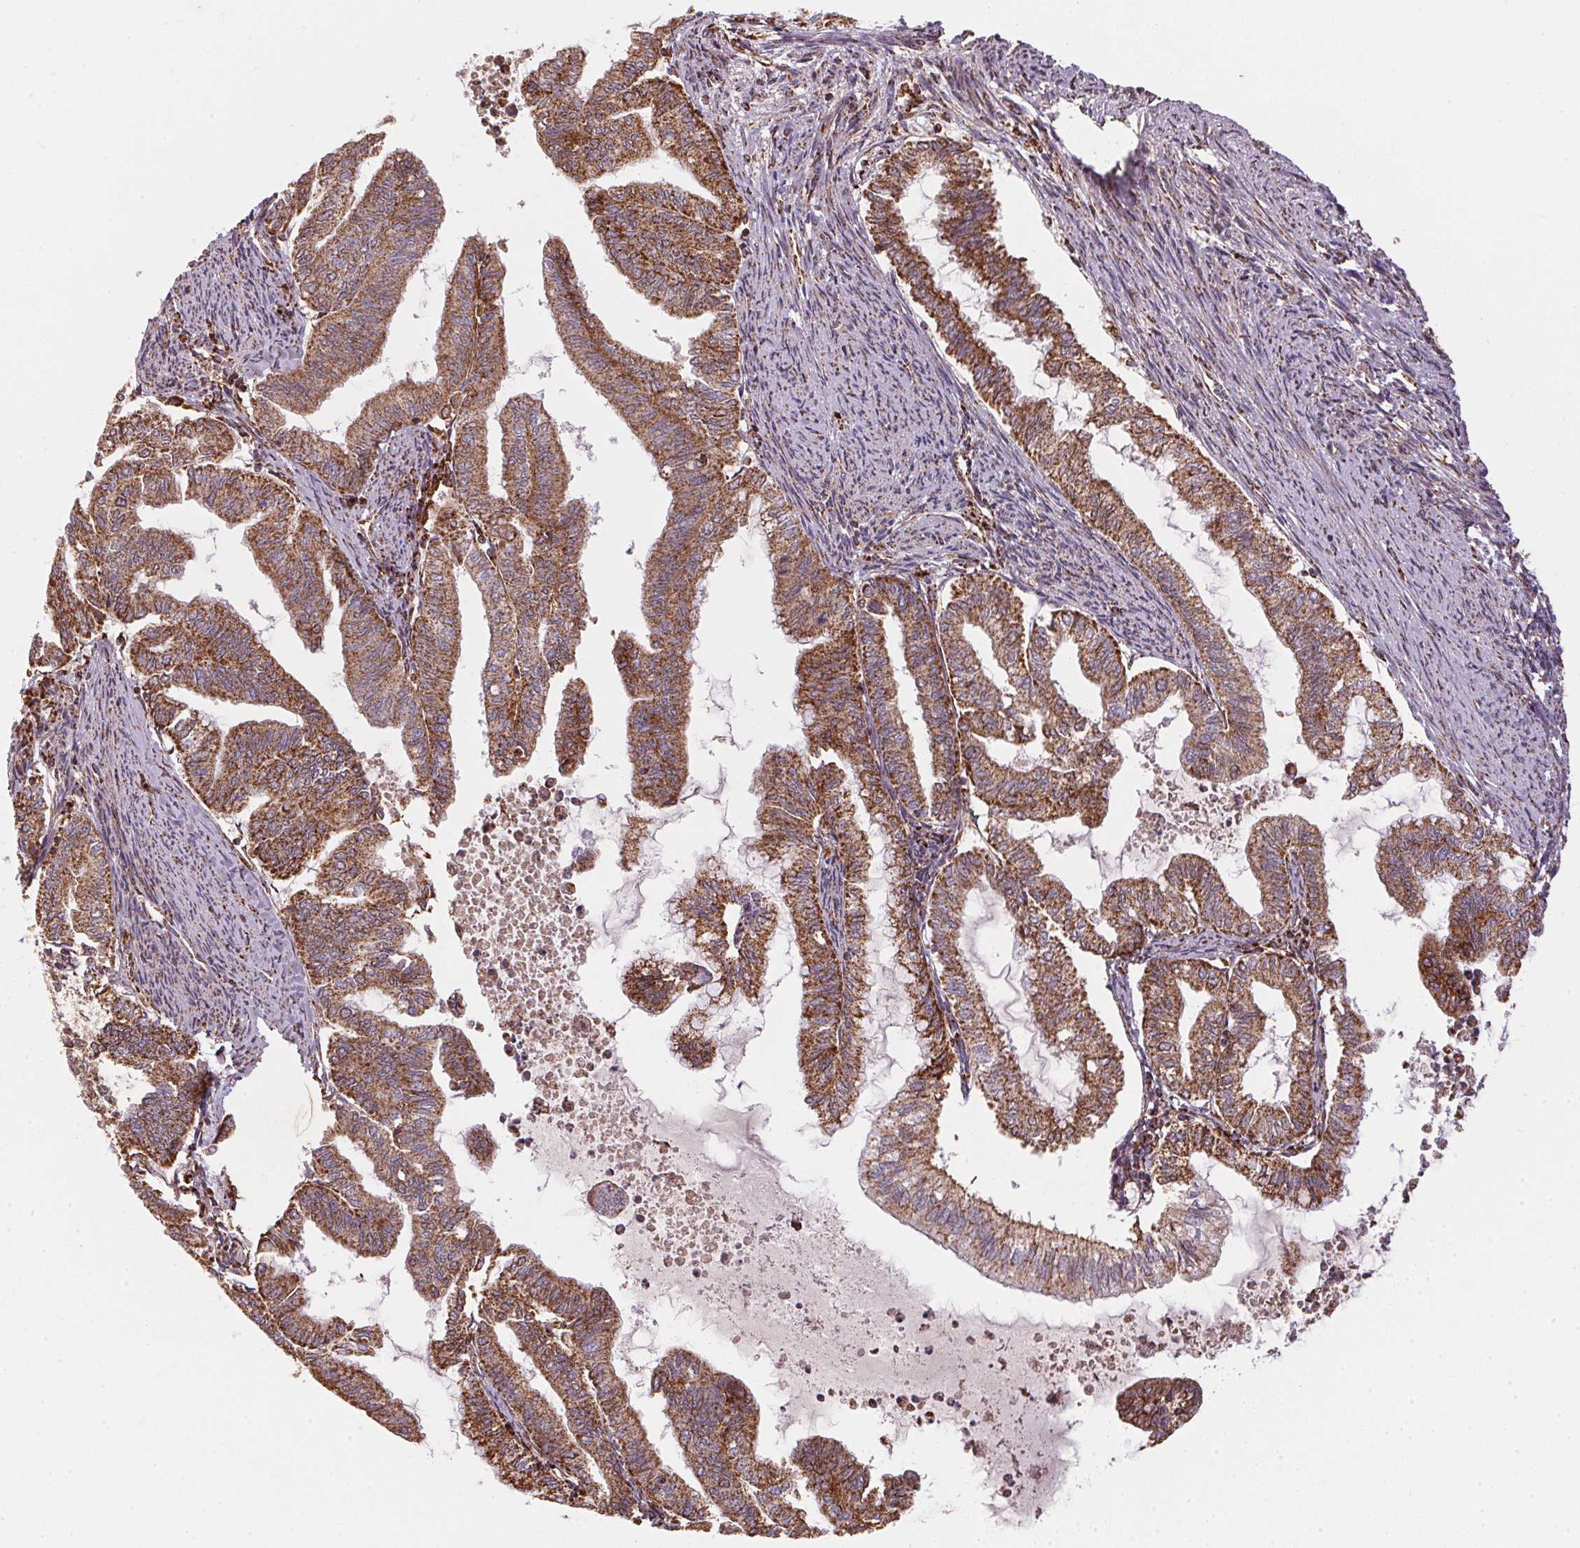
{"staining": {"intensity": "strong", "quantity": ">75%", "location": "cytoplasmic/membranous"}, "tissue": "endometrial cancer", "cell_type": "Tumor cells", "image_type": "cancer", "snomed": [{"axis": "morphology", "description": "Adenocarcinoma, NOS"}, {"axis": "topography", "description": "Endometrium"}], "caption": "Immunohistochemistry (IHC) histopathology image of neoplastic tissue: adenocarcinoma (endometrial) stained using immunohistochemistry (IHC) shows high levels of strong protein expression localized specifically in the cytoplasmic/membranous of tumor cells, appearing as a cytoplasmic/membranous brown color.", "gene": "NDUFS2", "patient": {"sex": "female", "age": 79}}